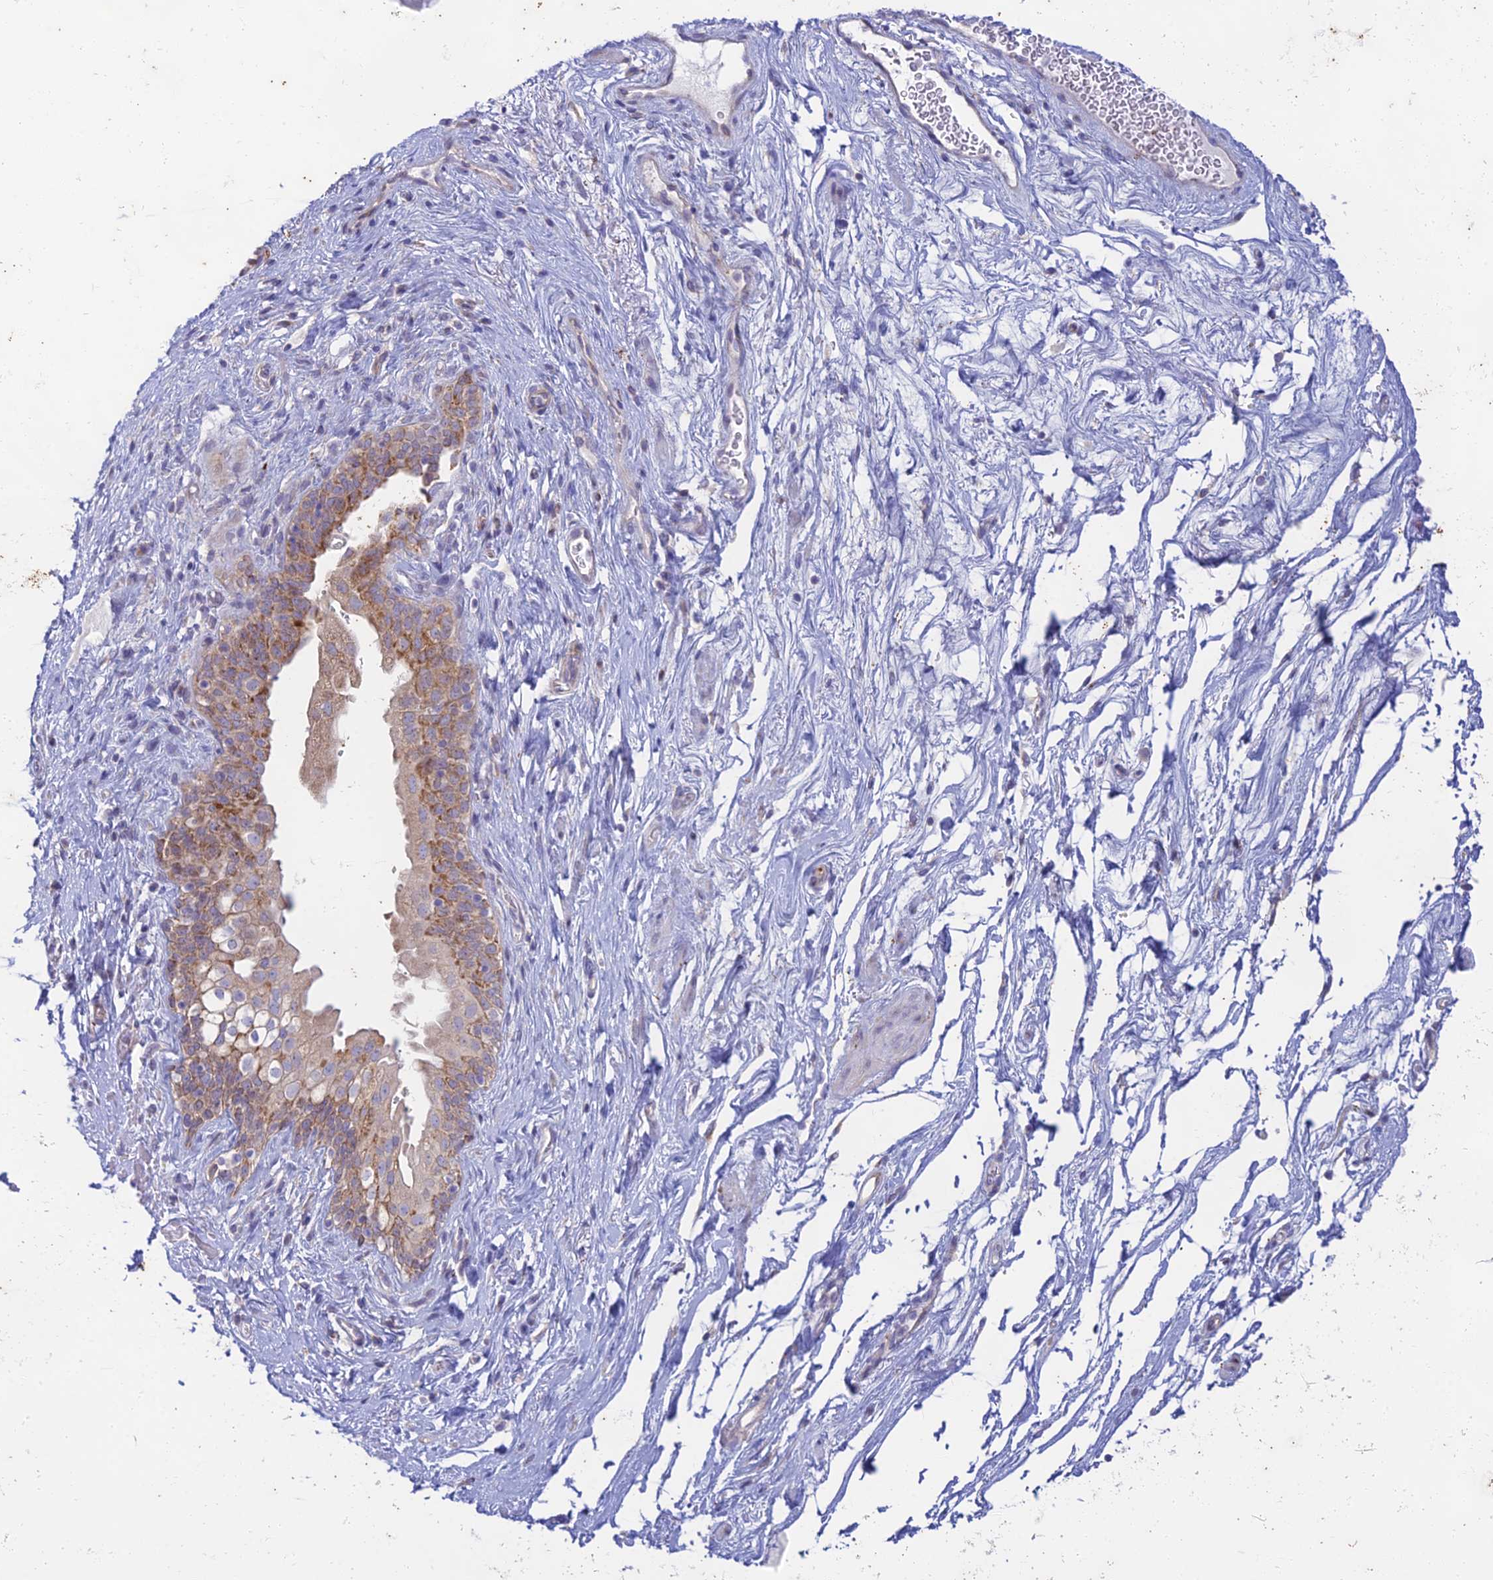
{"staining": {"intensity": "negative", "quantity": "none", "location": "none"}, "tissue": "smooth muscle", "cell_type": "Smooth muscle cells", "image_type": "normal", "snomed": [{"axis": "morphology", "description": "Normal tissue, NOS"}, {"axis": "topography", "description": "Smooth muscle"}, {"axis": "topography", "description": "Peripheral nerve tissue"}], "caption": "This photomicrograph is of benign smooth muscle stained with immunohistochemistry to label a protein in brown with the nuclei are counter-stained blue. There is no expression in smooth muscle cells.", "gene": "PTCD2", "patient": {"sex": "male", "age": 69}}